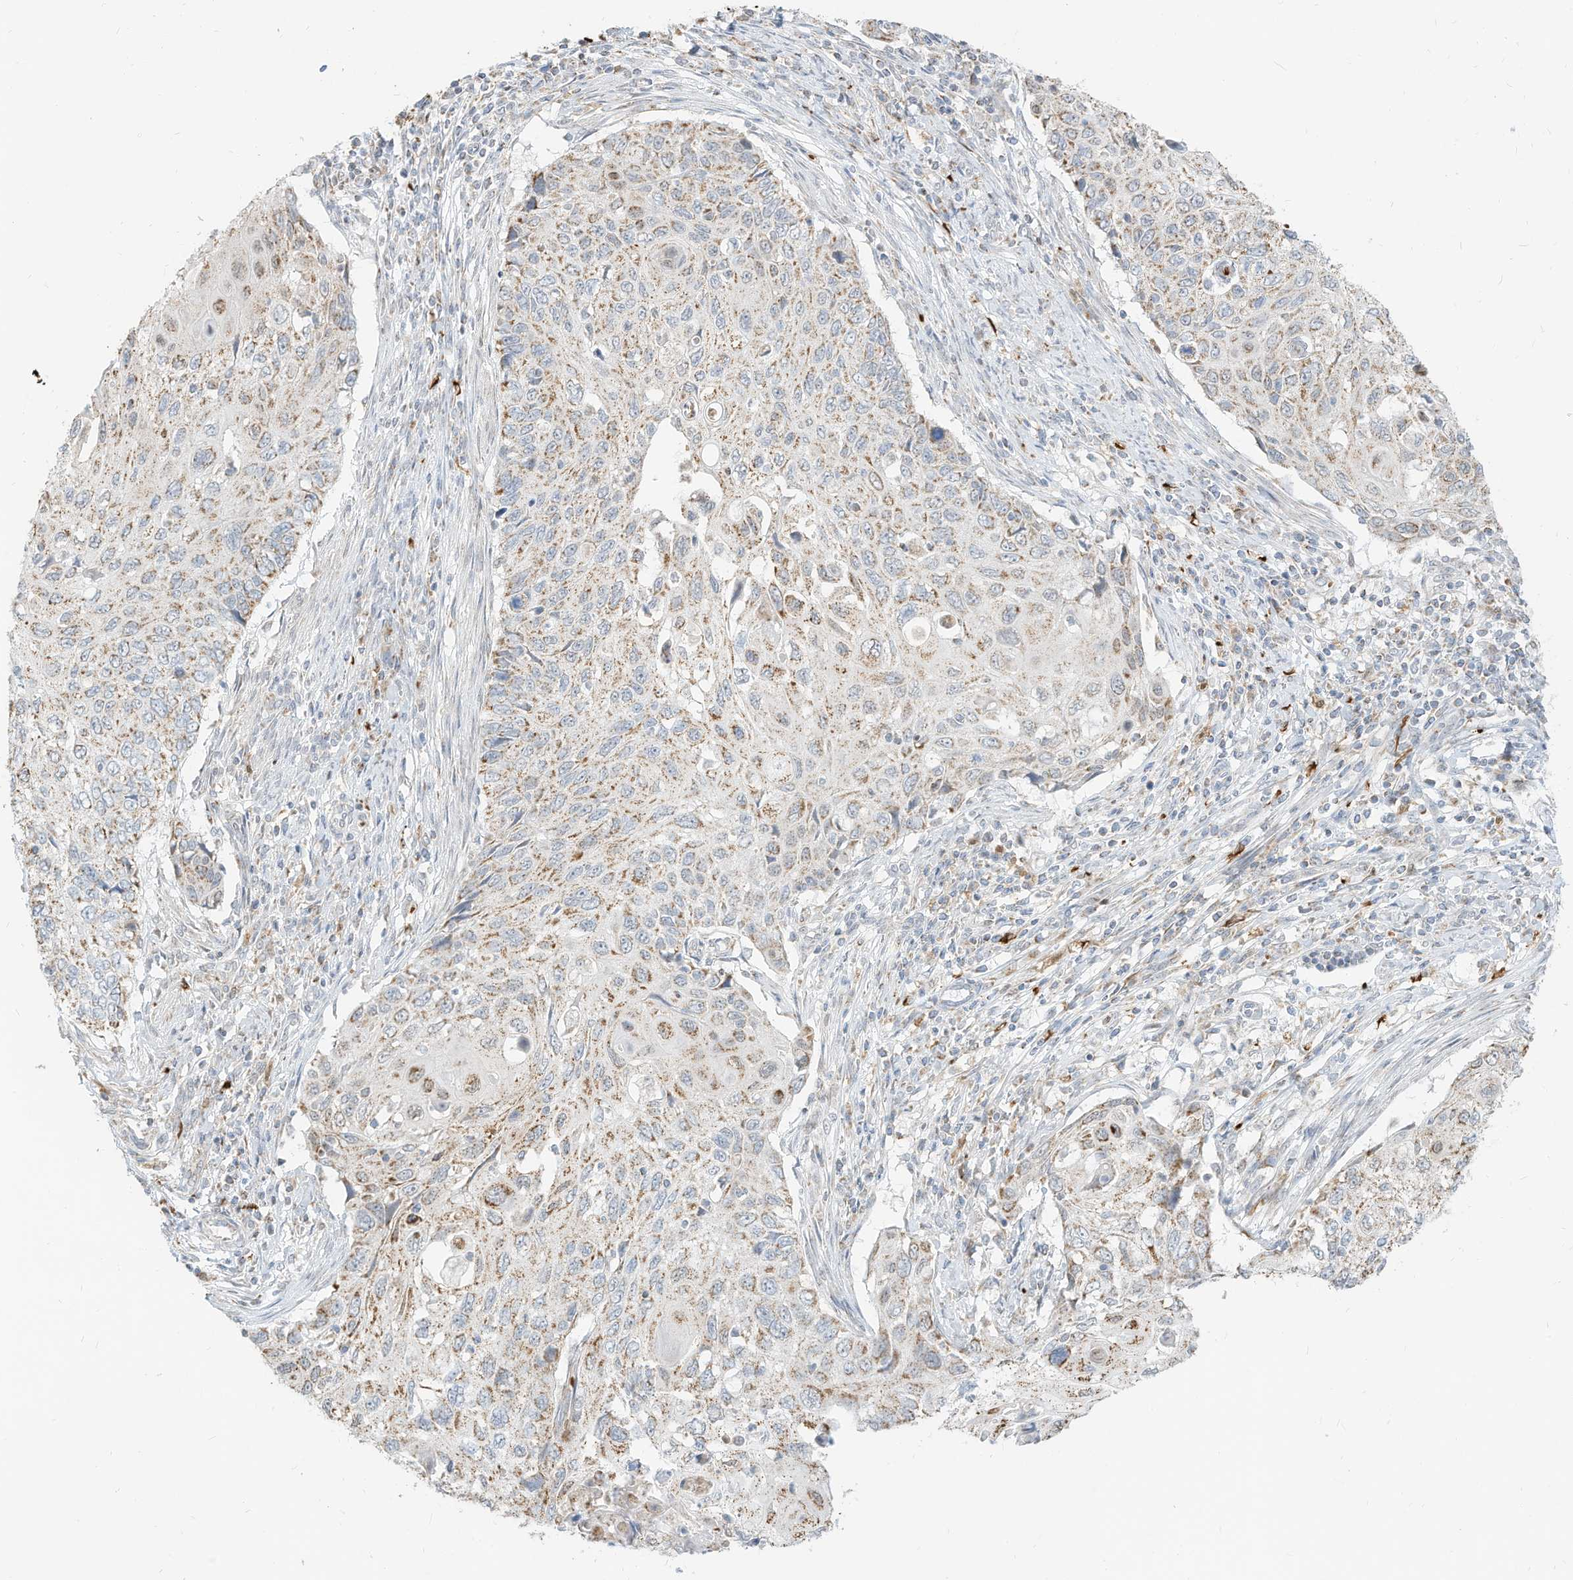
{"staining": {"intensity": "moderate", "quantity": ">75%", "location": "cytoplasmic/membranous"}, "tissue": "cervical cancer", "cell_type": "Tumor cells", "image_type": "cancer", "snomed": [{"axis": "morphology", "description": "Squamous cell carcinoma, NOS"}, {"axis": "topography", "description": "Cervix"}], "caption": "High-magnification brightfield microscopy of cervical squamous cell carcinoma stained with DAB (3,3'-diaminobenzidine) (brown) and counterstained with hematoxylin (blue). tumor cells exhibit moderate cytoplasmic/membranous expression is seen in approximately>75% of cells.", "gene": "MTUS2", "patient": {"sex": "female", "age": 70}}